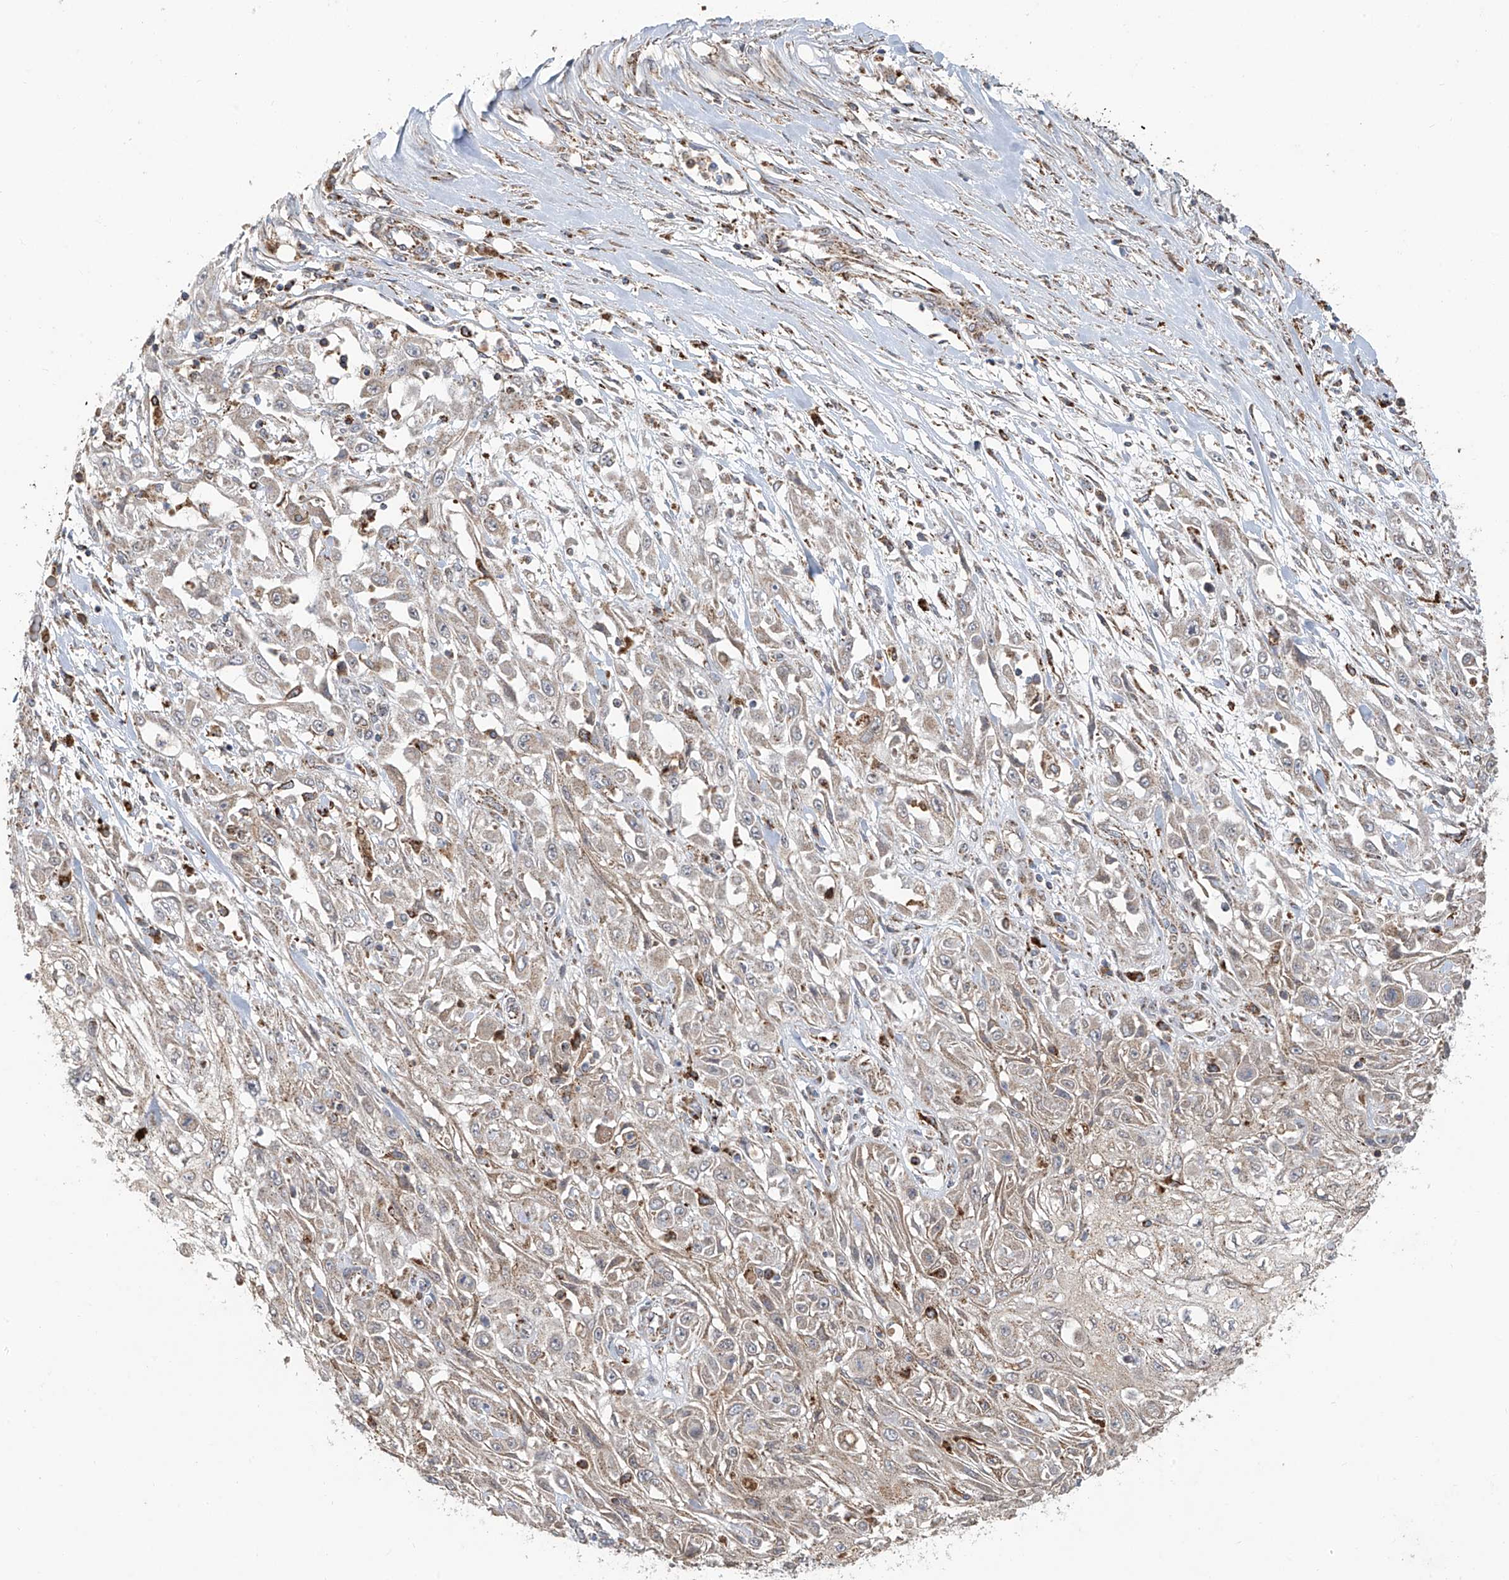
{"staining": {"intensity": "weak", "quantity": "25%-75%", "location": "cytoplasmic/membranous"}, "tissue": "skin cancer", "cell_type": "Tumor cells", "image_type": "cancer", "snomed": [{"axis": "morphology", "description": "Squamous cell carcinoma, NOS"}, {"axis": "morphology", "description": "Squamous cell carcinoma, metastatic, NOS"}, {"axis": "topography", "description": "Skin"}, {"axis": "topography", "description": "Lymph node"}], "caption": "Brown immunohistochemical staining in human skin cancer (squamous cell carcinoma) reveals weak cytoplasmic/membranous positivity in approximately 25%-75% of tumor cells.", "gene": "C2orf74", "patient": {"sex": "male", "age": 75}}